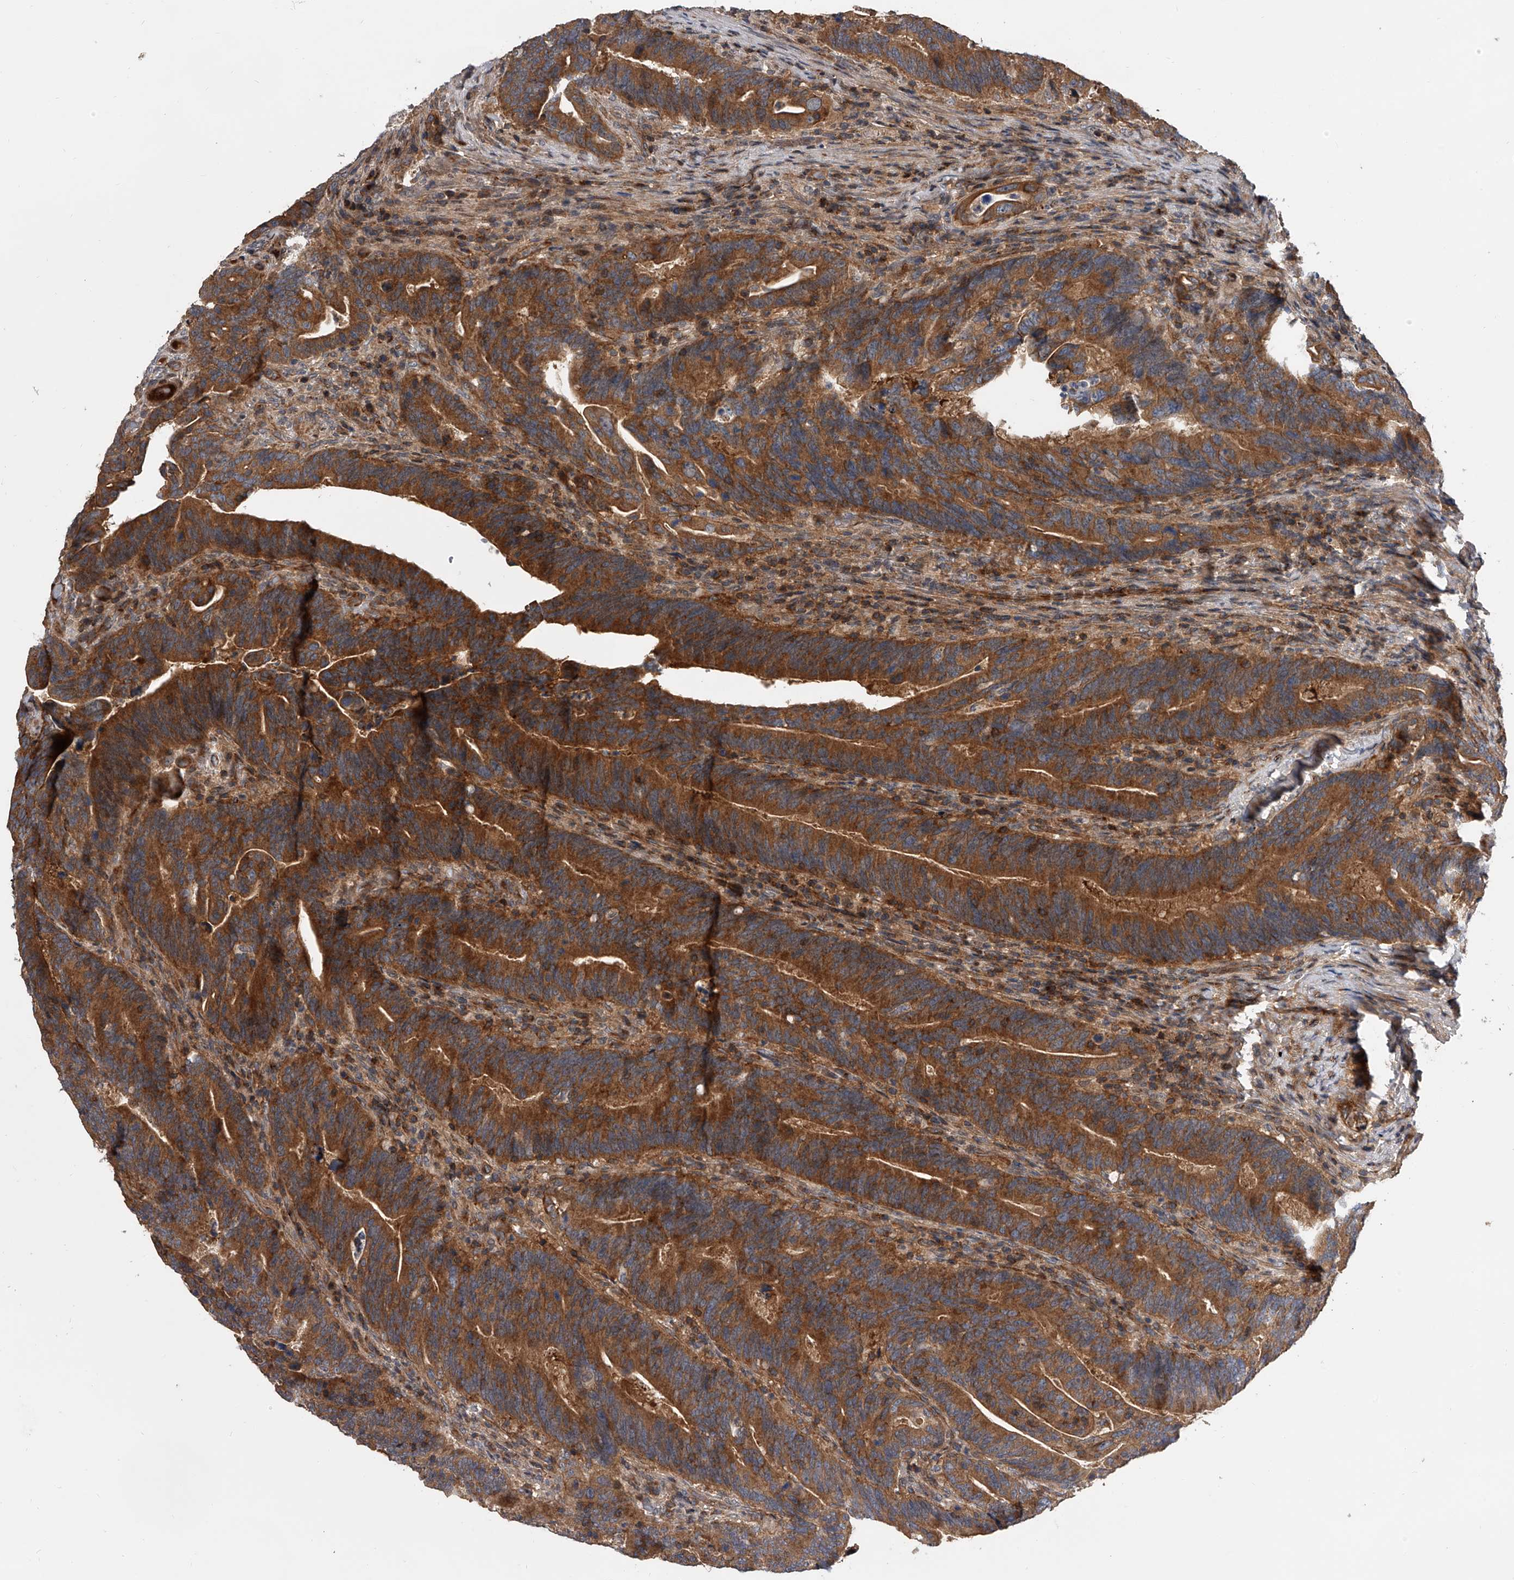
{"staining": {"intensity": "strong", "quantity": ">75%", "location": "cytoplasmic/membranous"}, "tissue": "colorectal cancer", "cell_type": "Tumor cells", "image_type": "cancer", "snomed": [{"axis": "morphology", "description": "Adenocarcinoma, NOS"}, {"axis": "topography", "description": "Colon"}], "caption": "Immunohistochemistry of colorectal adenocarcinoma reveals high levels of strong cytoplasmic/membranous expression in about >75% of tumor cells.", "gene": "USP47", "patient": {"sex": "female", "age": 66}}